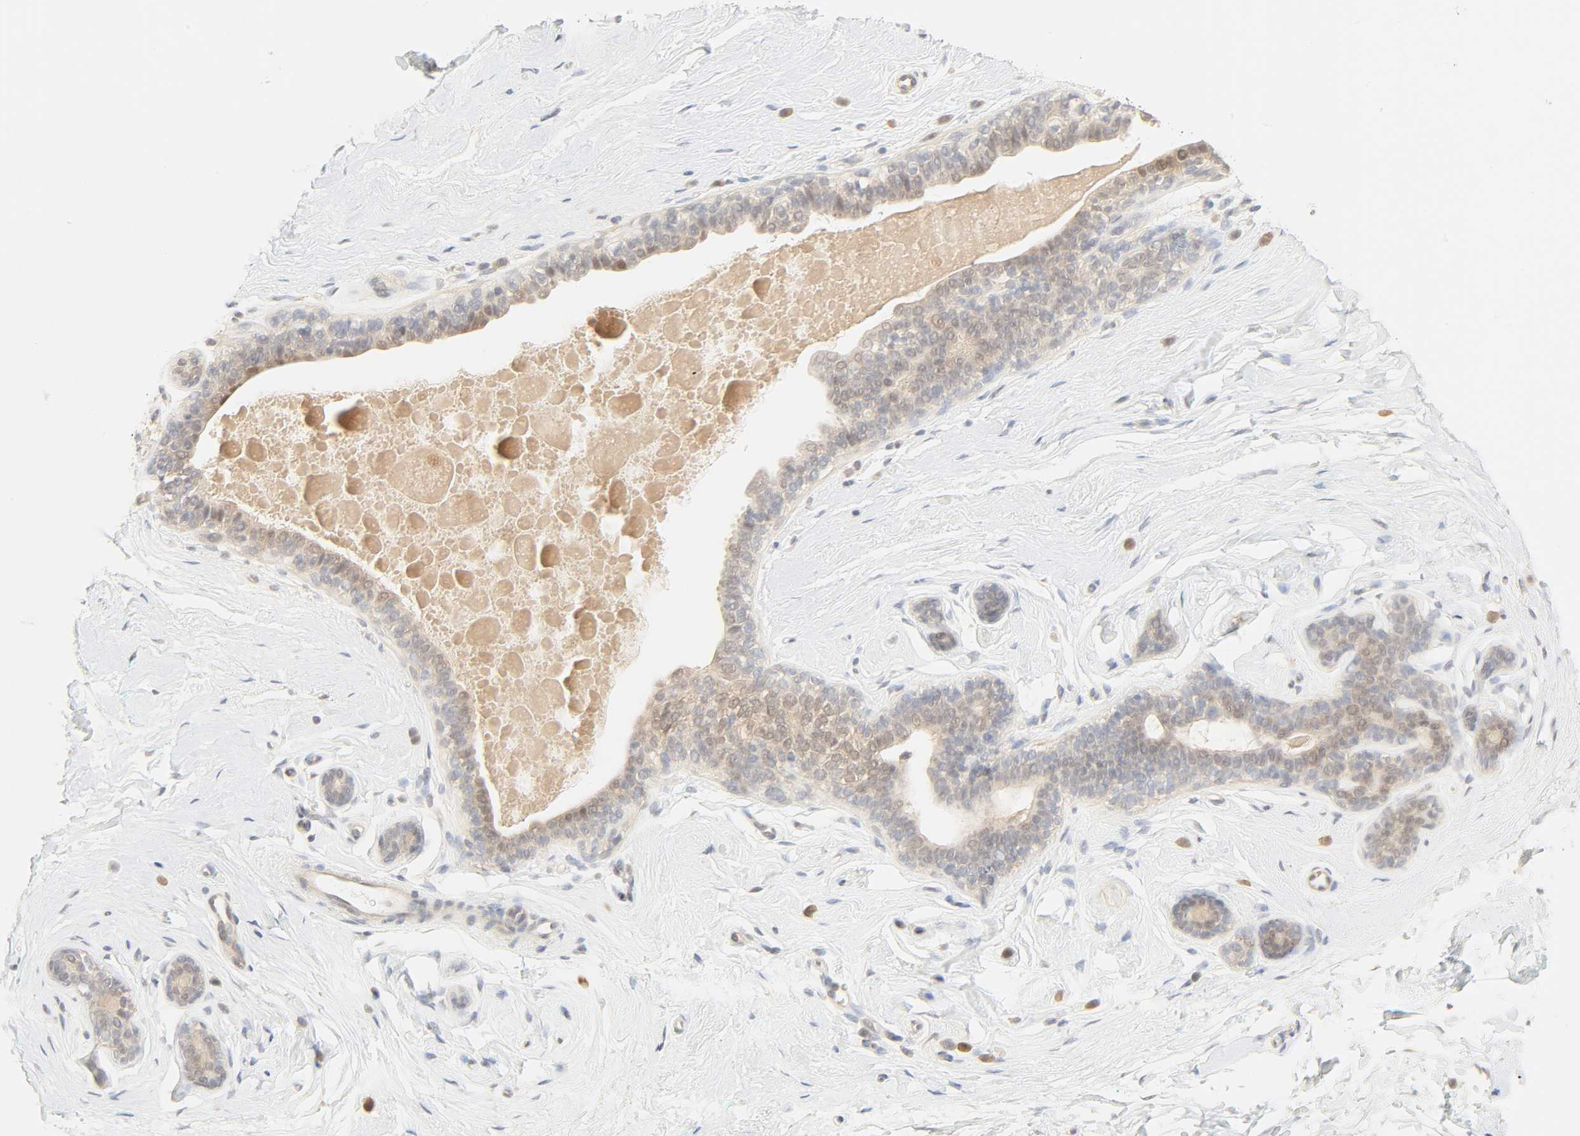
{"staining": {"intensity": "negative", "quantity": "none", "location": "none"}, "tissue": "breast", "cell_type": "Adipocytes", "image_type": "normal", "snomed": [{"axis": "morphology", "description": "Normal tissue, NOS"}, {"axis": "topography", "description": "Breast"}], "caption": "This photomicrograph is of normal breast stained with immunohistochemistry (IHC) to label a protein in brown with the nuclei are counter-stained blue. There is no staining in adipocytes. (Stains: DAB immunohistochemistry with hematoxylin counter stain, Microscopy: brightfield microscopy at high magnification).", "gene": "ACSS2", "patient": {"sex": "female", "age": 52}}